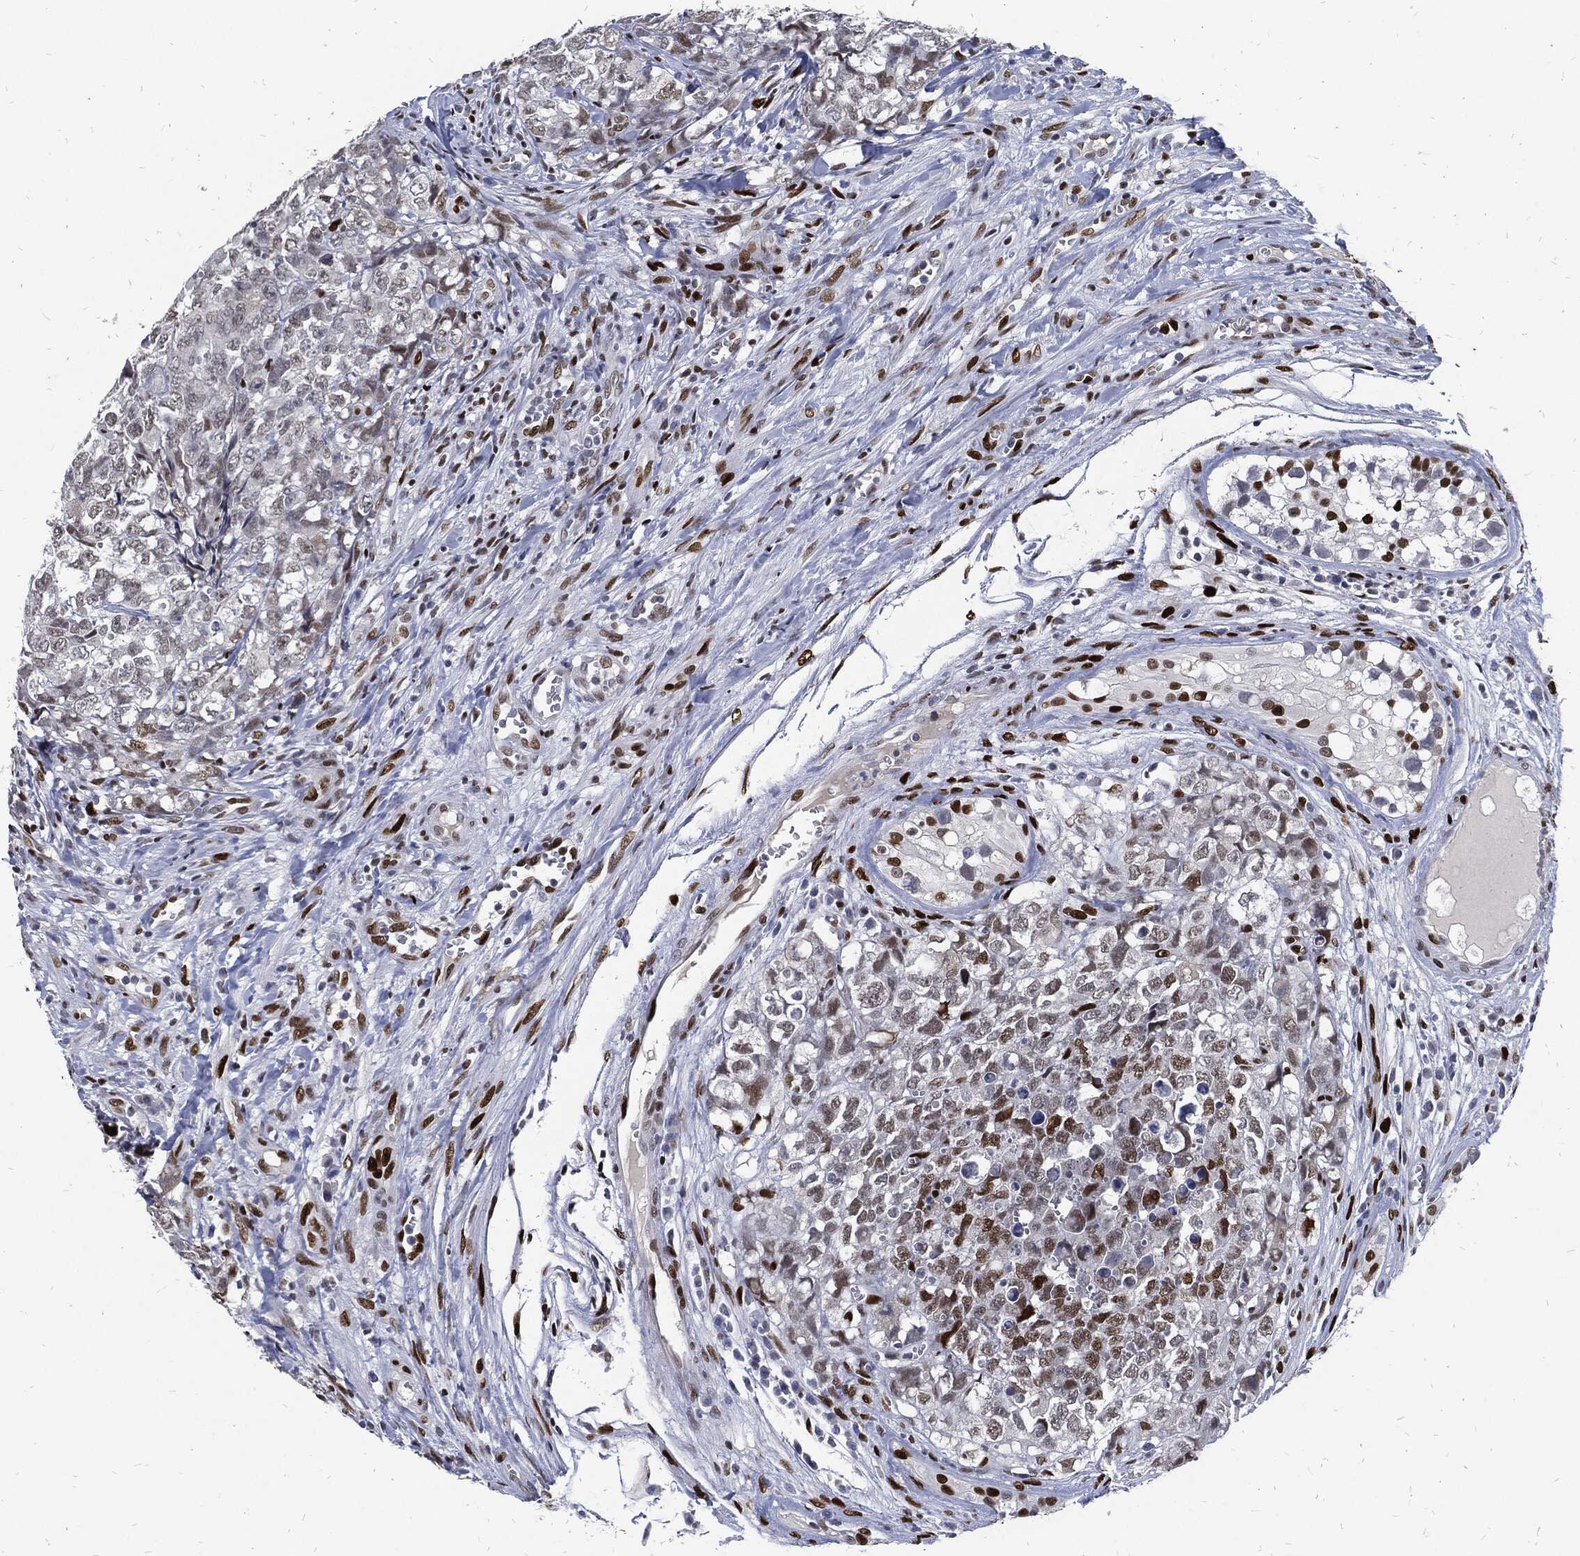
{"staining": {"intensity": "moderate", "quantity": "<25%", "location": "nuclear"}, "tissue": "testis cancer", "cell_type": "Tumor cells", "image_type": "cancer", "snomed": [{"axis": "morphology", "description": "Carcinoma, Embryonal, NOS"}, {"axis": "topography", "description": "Testis"}], "caption": "This photomicrograph exhibits testis embryonal carcinoma stained with IHC to label a protein in brown. The nuclear of tumor cells show moderate positivity for the protein. Nuclei are counter-stained blue.", "gene": "JUN", "patient": {"sex": "male", "age": 23}}